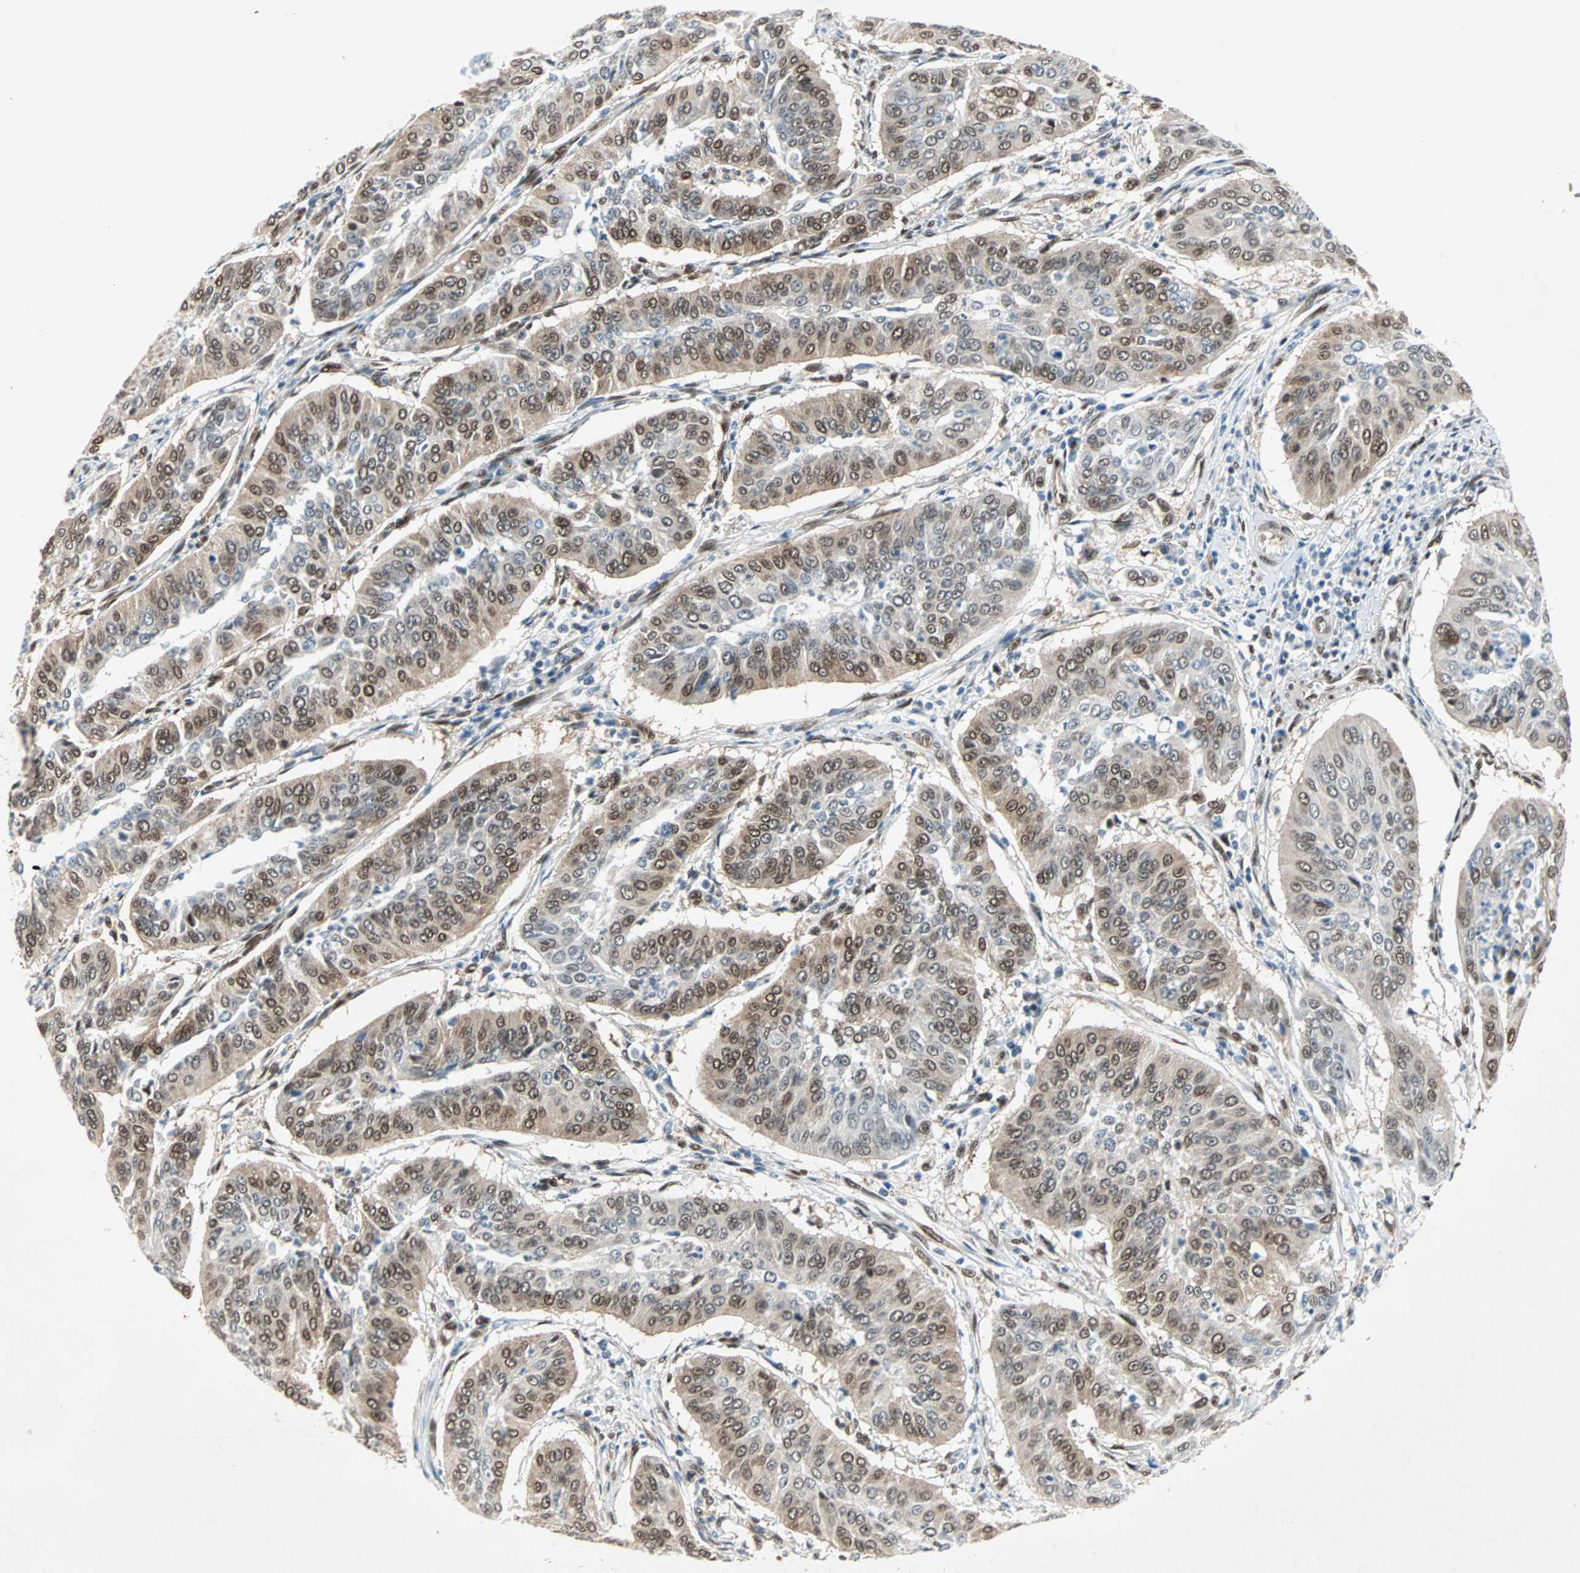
{"staining": {"intensity": "moderate", "quantity": ">75%", "location": "cytoplasmic/membranous,nuclear"}, "tissue": "cervical cancer", "cell_type": "Tumor cells", "image_type": "cancer", "snomed": [{"axis": "morphology", "description": "Normal tissue, NOS"}, {"axis": "morphology", "description": "Squamous cell carcinoma, NOS"}, {"axis": "topography", "description": "Cervix"}], "caption": "Moderate cytoplasmic/membranous and nuclear protein positivity is seen in approximately >75% of tumor cells in cervical squamous cell carcinoma.", "gene": "WWTR1", "patient": {"sex": "female", "age": 39}}